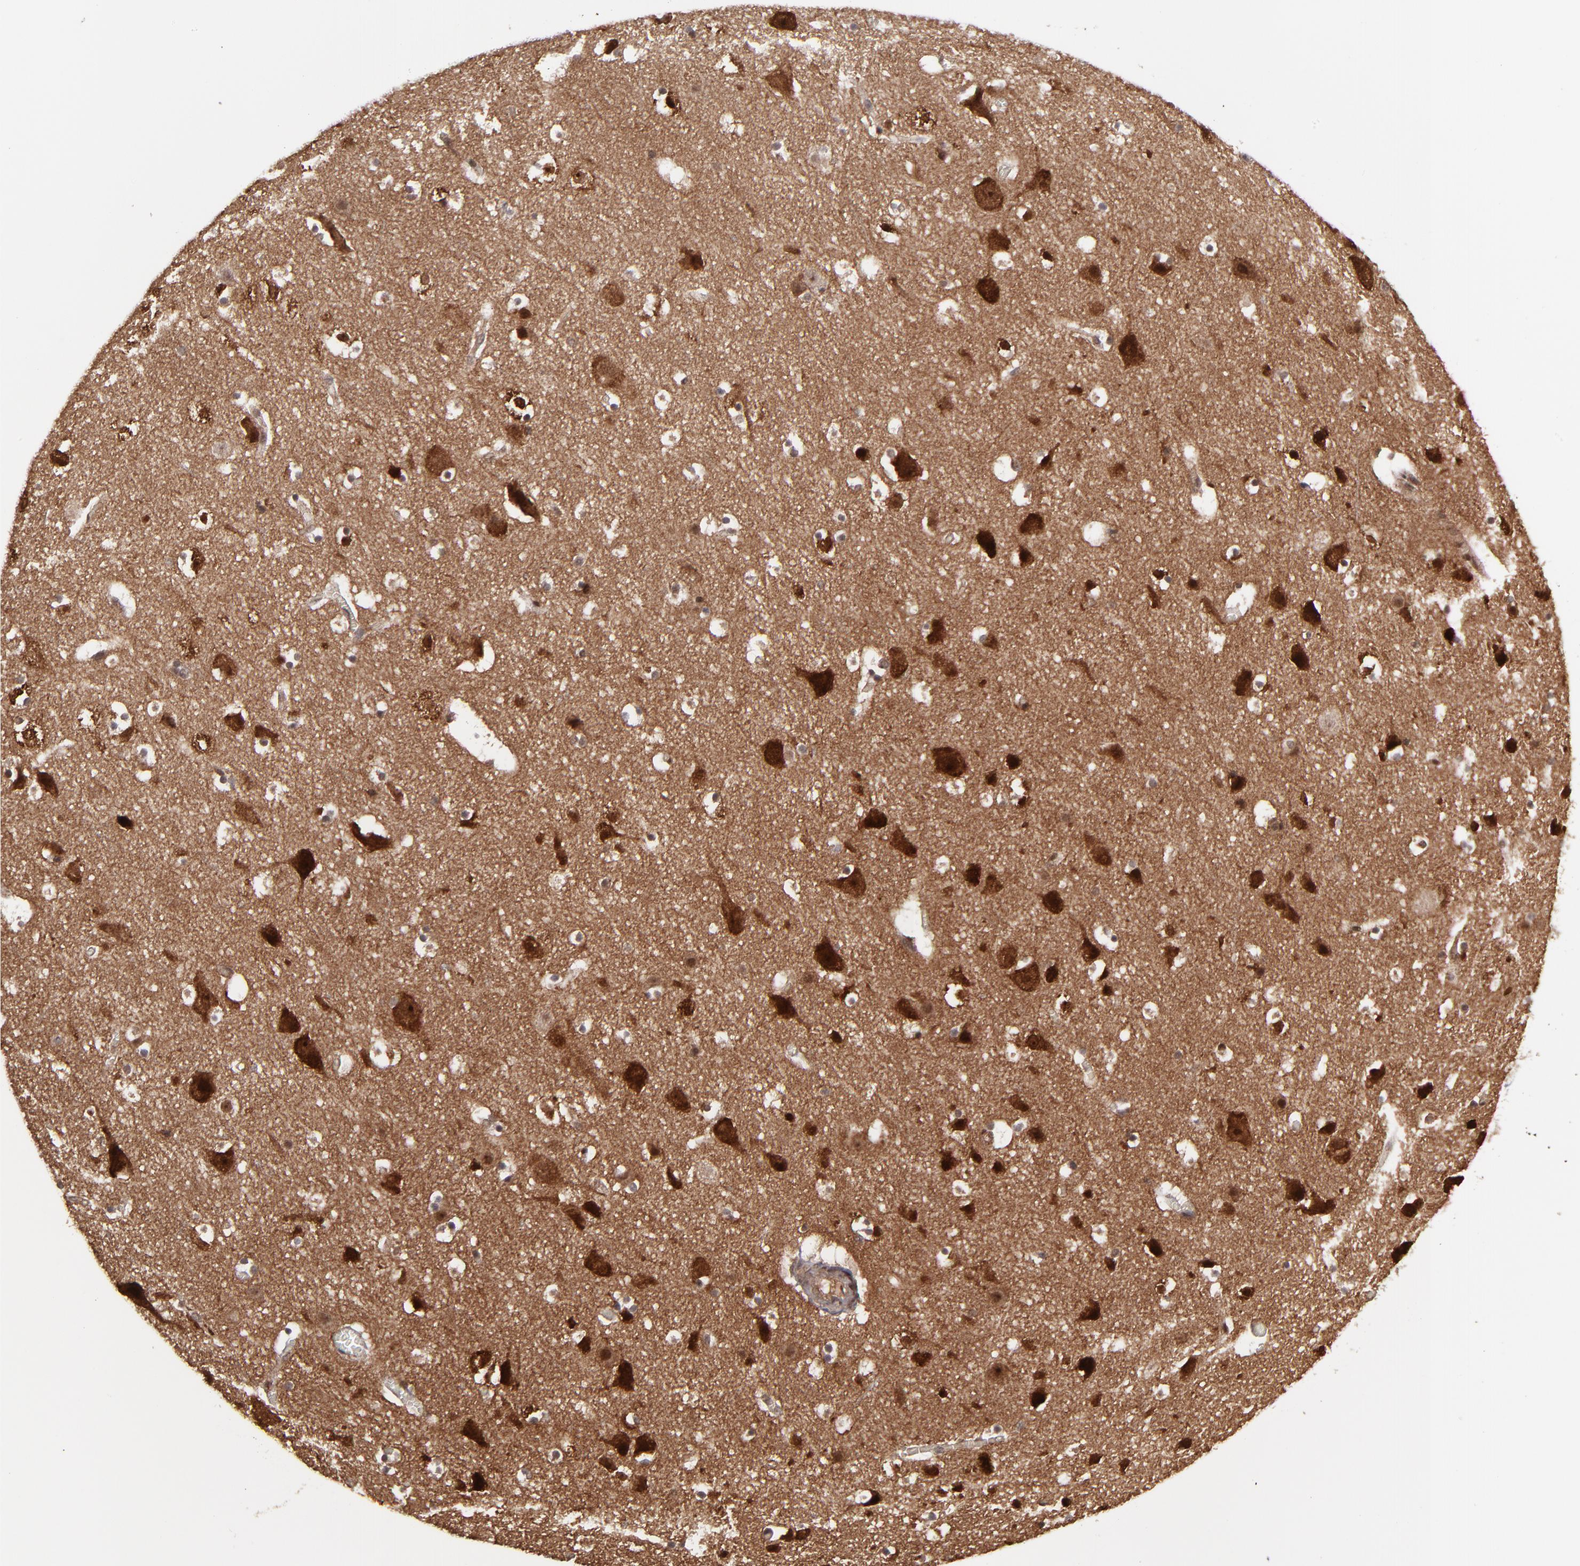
{"staining": {"intensity": "moderate", "quantity": ">75%", "location": "cytoplasmic/membranous,nuclear"}, "tissue": "cerebral cortex", "cell_type": "Endothelial cells", "image_type": "normal", "snomed": [{"axis": "morphology", "description": "Normal tissue, NOS"}, {"axis": "topography", "description": "Cerebral cortex"}], "caption": "The histopathology image exhibits immunohistochemical staining of benign cerebral cortex. There is moderate cytoplasmic/membranous,nuclear staining is present in approximately >75% of endothelial cells.", "gene": "RGS6", "patient": {"sex": "male", "age": 45}}